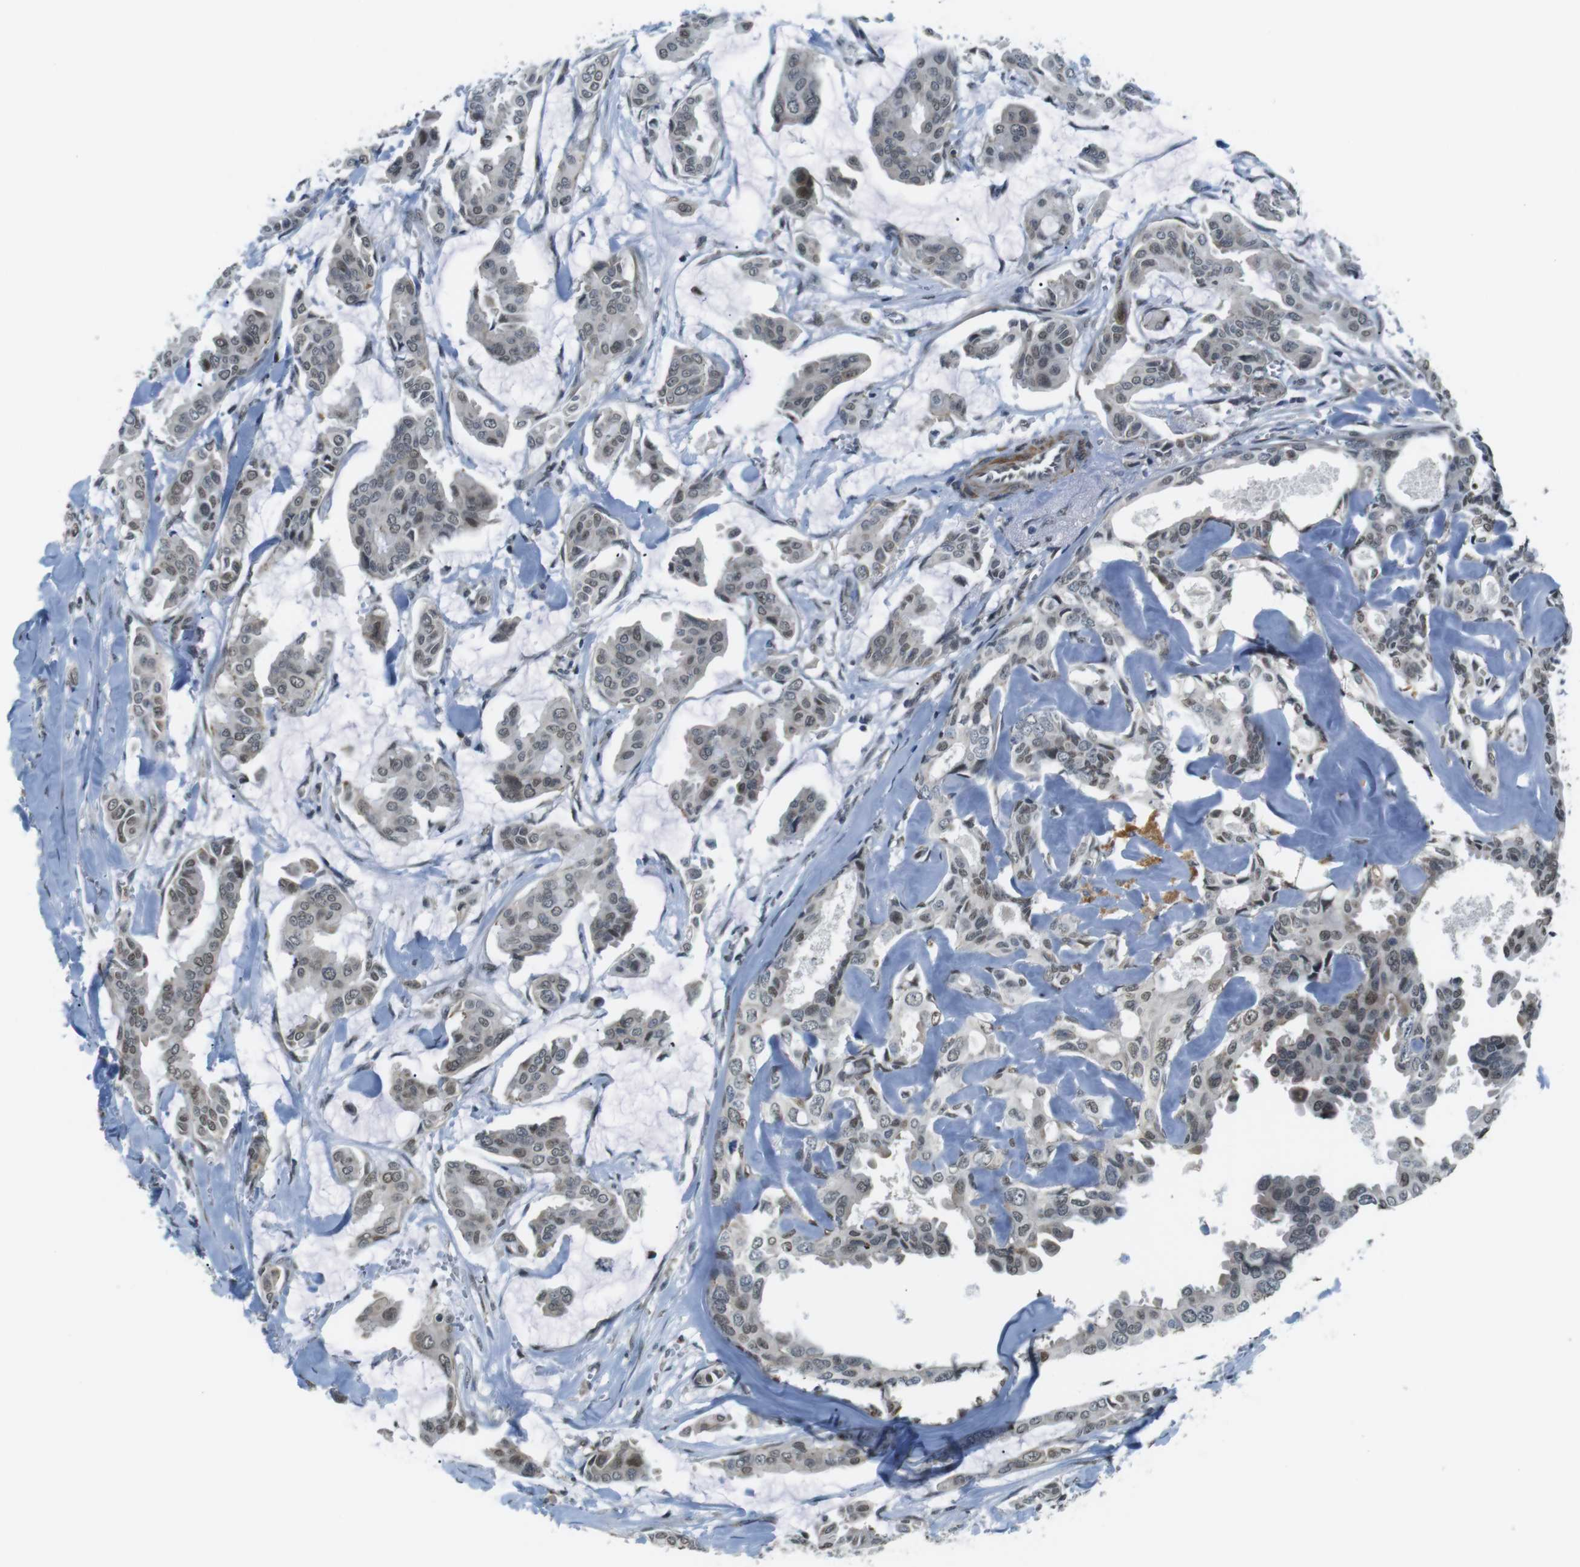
{"staining": {"intensity": "weak", "quantity": "25%-75%", "location": "nuclear"}, "tissue": "head and neck cancer", "cell_type": "Tumor cells", "image_type": "cancer", "snomed": [{"axis": "morphology", "description": "Adenocarcinoma, NOS"}, {"axis": "topography", "description": "Salivary gland"}, {"axis": "topography", "description": "Head-Neck"}], "caption": "Approximately 25%-75% of tumor cells in human head and neck cancer reveal weak nuclear protein staining as visualized by brown immunohistochemical staining.", "gene": "USP7", "patient": {"sex": "female", "age": 59}}